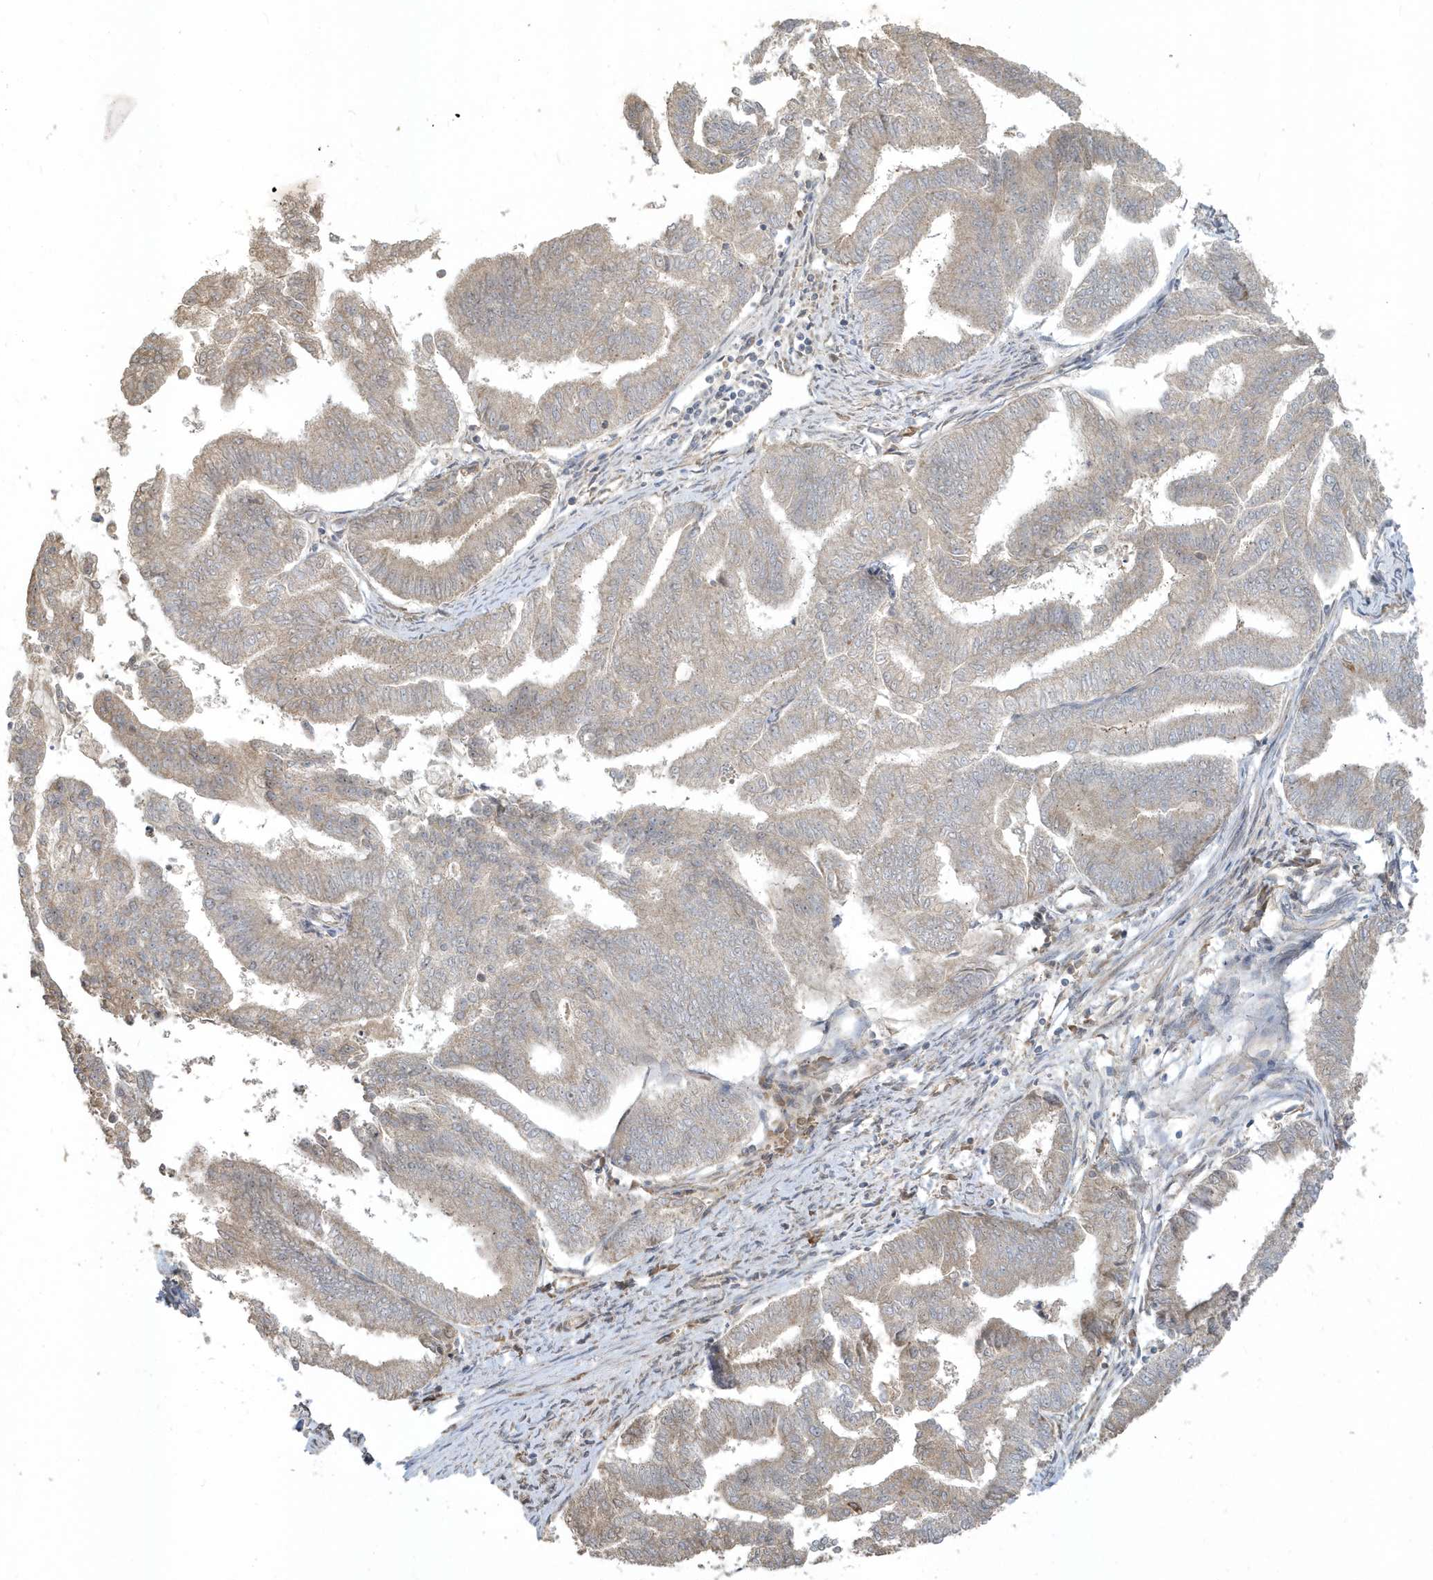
{"staining": {"intensity": "weak", "quantity": "<25%", "location": "cytoplasmic/membranous"}, "tissue": "endometrial cancer", "cell_type": "Tumor cells", "image_type": "cancer", "snomed": [{"axis": "morphology", "description": "Adenocarcinoma, NOS"}, {"axis": "topography", "description": "Endometrium"}], "caption": "High magnification brightfield microscopy of endometrial cancer (adenocarcinoma) stained with DAB (3,3'-diaminobenzidine) (brown) and counterstained with hematoxylin (blue): tumor cells show no significant positivity. (IHC, brightfield microscopy, high magnification).", "gene": "ECM2", "patient": {"sex": "female", "age": 79}}